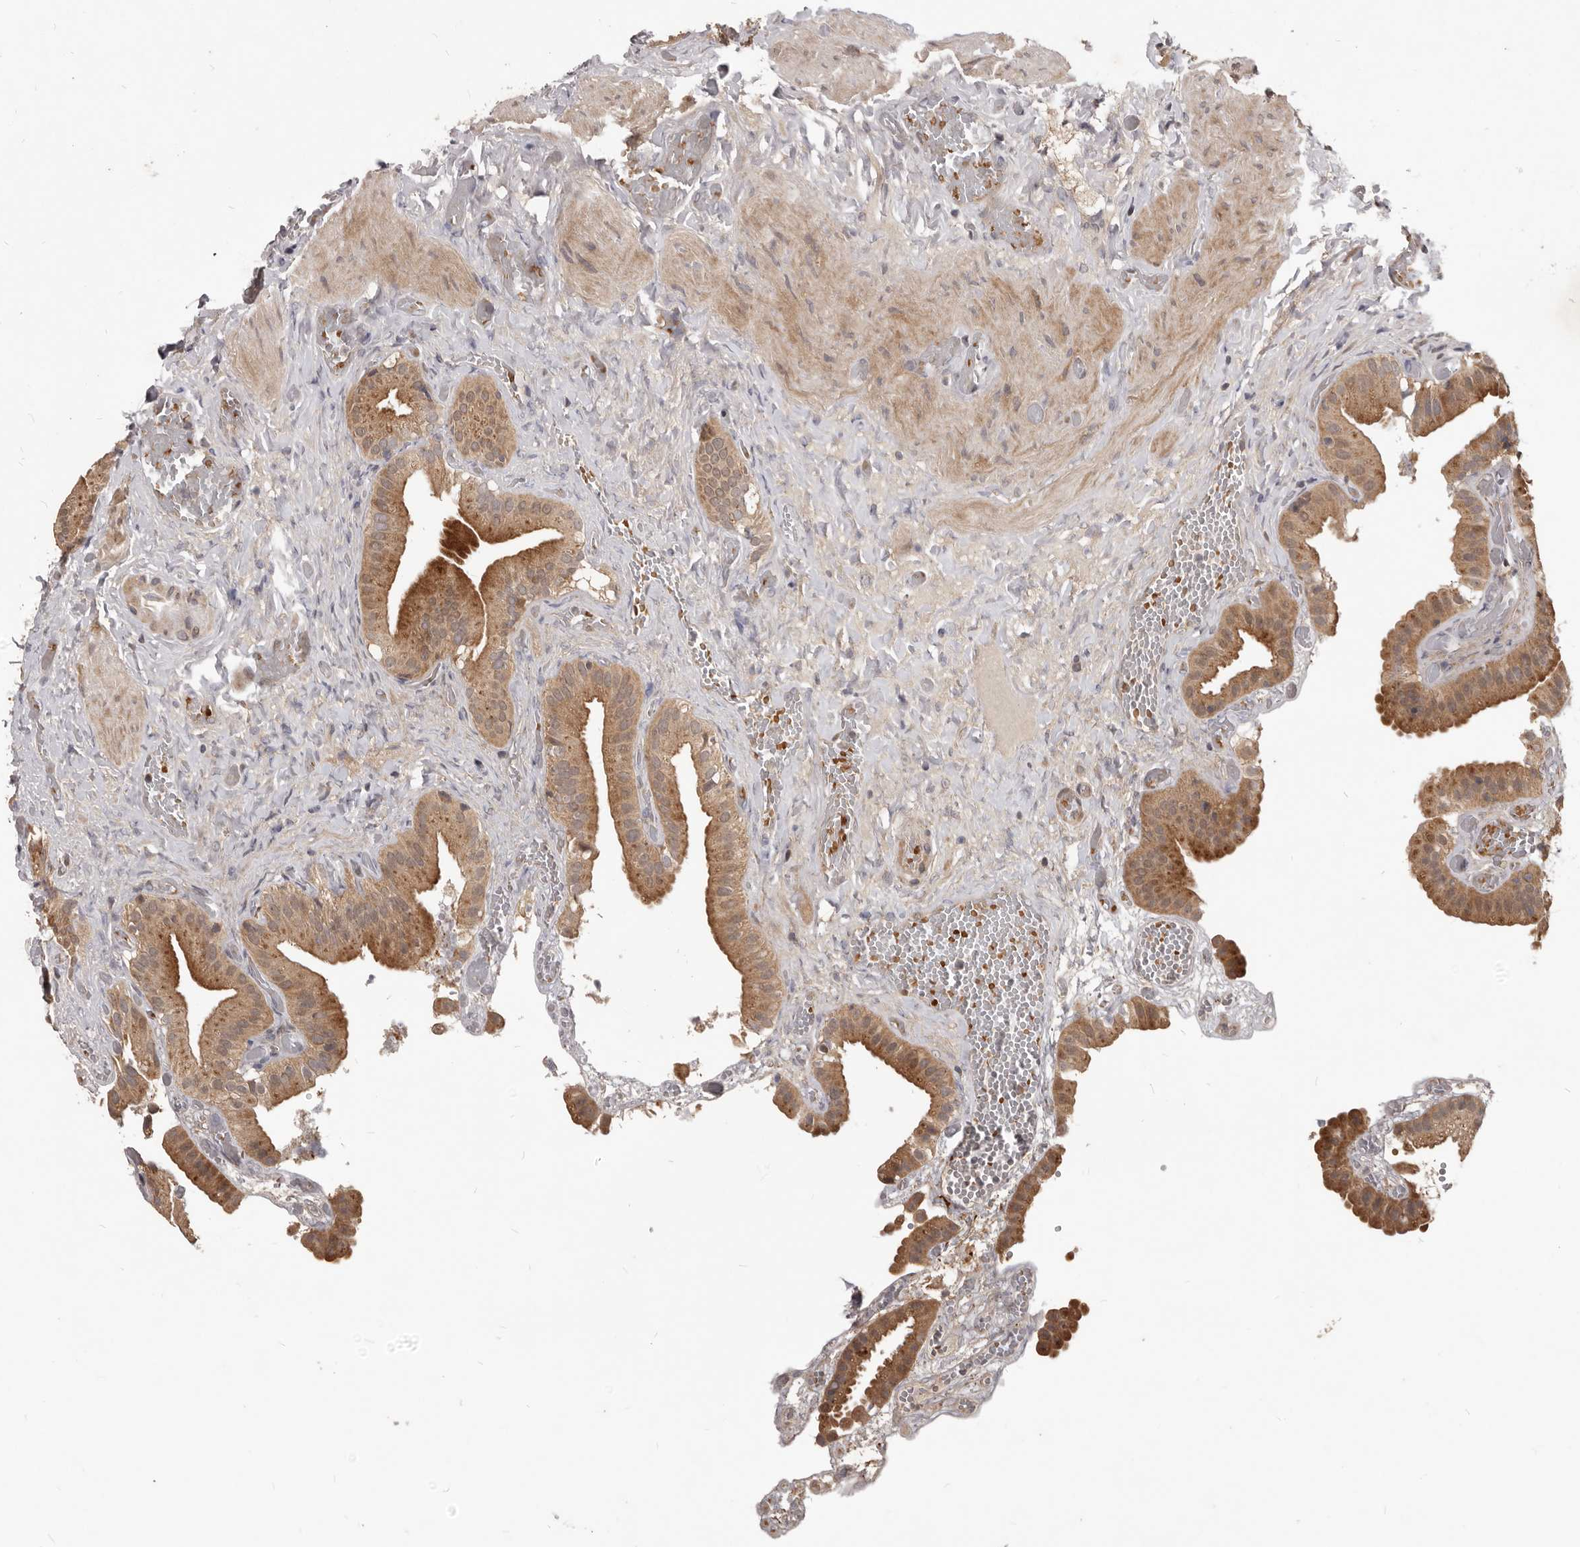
{"staining": {"intensity": "moderate", "quantity": ">75%", "location": "cytoplasmic/membranous"}, "tissue": "gallbladder", "cell_type": "Glandular cells", "image_type": "normal", "snomed": [{"axis": "morphology", "description": "Normal tissue, NOS"}, {"axis": "topography", "description": "Gallbladder"}], "caption": "Brown immunohistochemical staining in benign gallbladder reveals moderate cytoplasmic/membranous staining in about >75% of glandular cells. (Stains: DAB (3,3'-diaminobenzidine) in brown, nuclei in blue, Microscopy: brightfield microscopy at high magnification).", "gene": "GABPB2", "patient": {"sex": "female", "age": 64}}